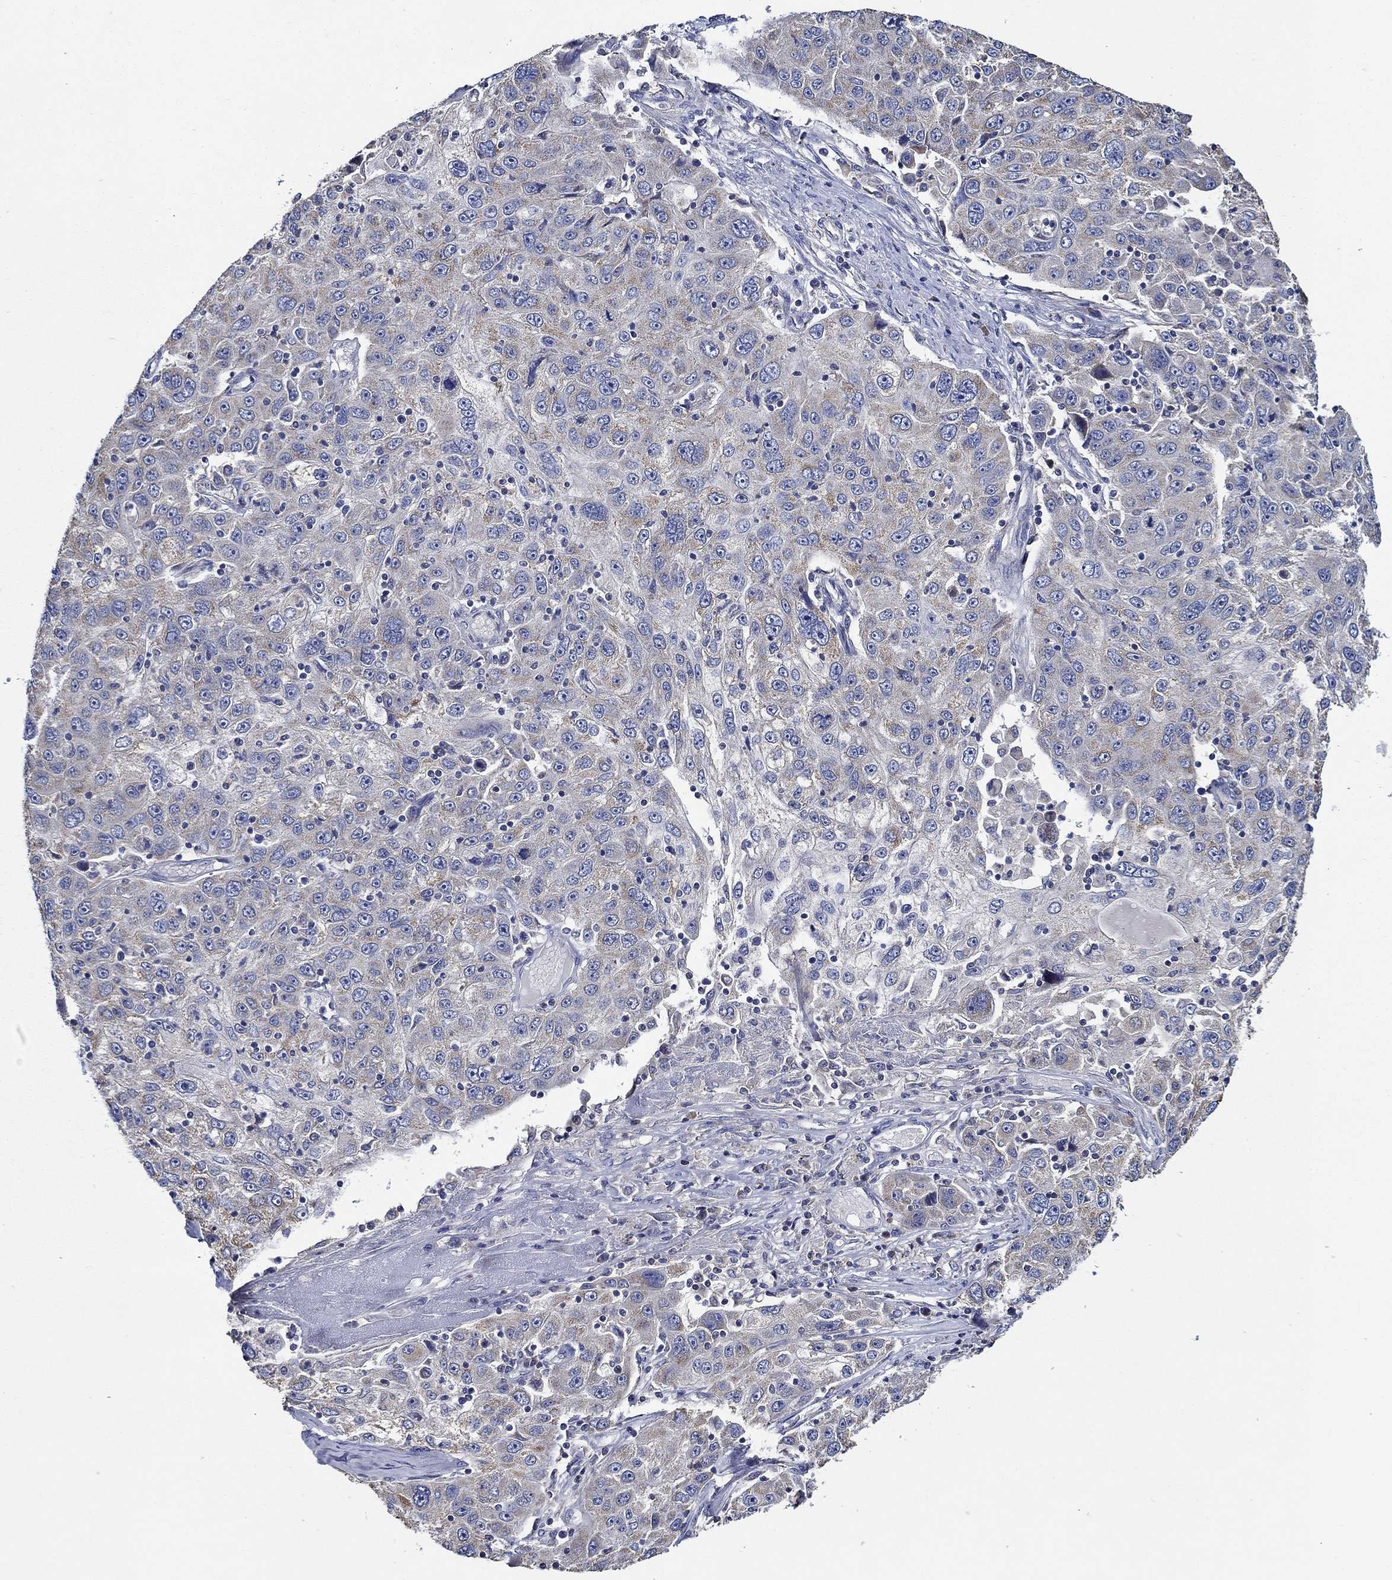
{"staining": {"intensity": "weak", "quantity": "<25%", "location": "cytoplasmic/membranous"}, "tissue": "stomach cancer", "cell_type": "Tumor cells", "image_type": "cancer", "snomed": [{"axis": "morphology", "description": "Adenocarcinoma, NOS"}, {"axis": "topography", "description": "Stomach"}], "caption": "The micrograph shows no staining of tumor cells in adenocarcinoma (stomach).", "gene": "WDR53", "patient": {"sex": "male", "age": 56}}